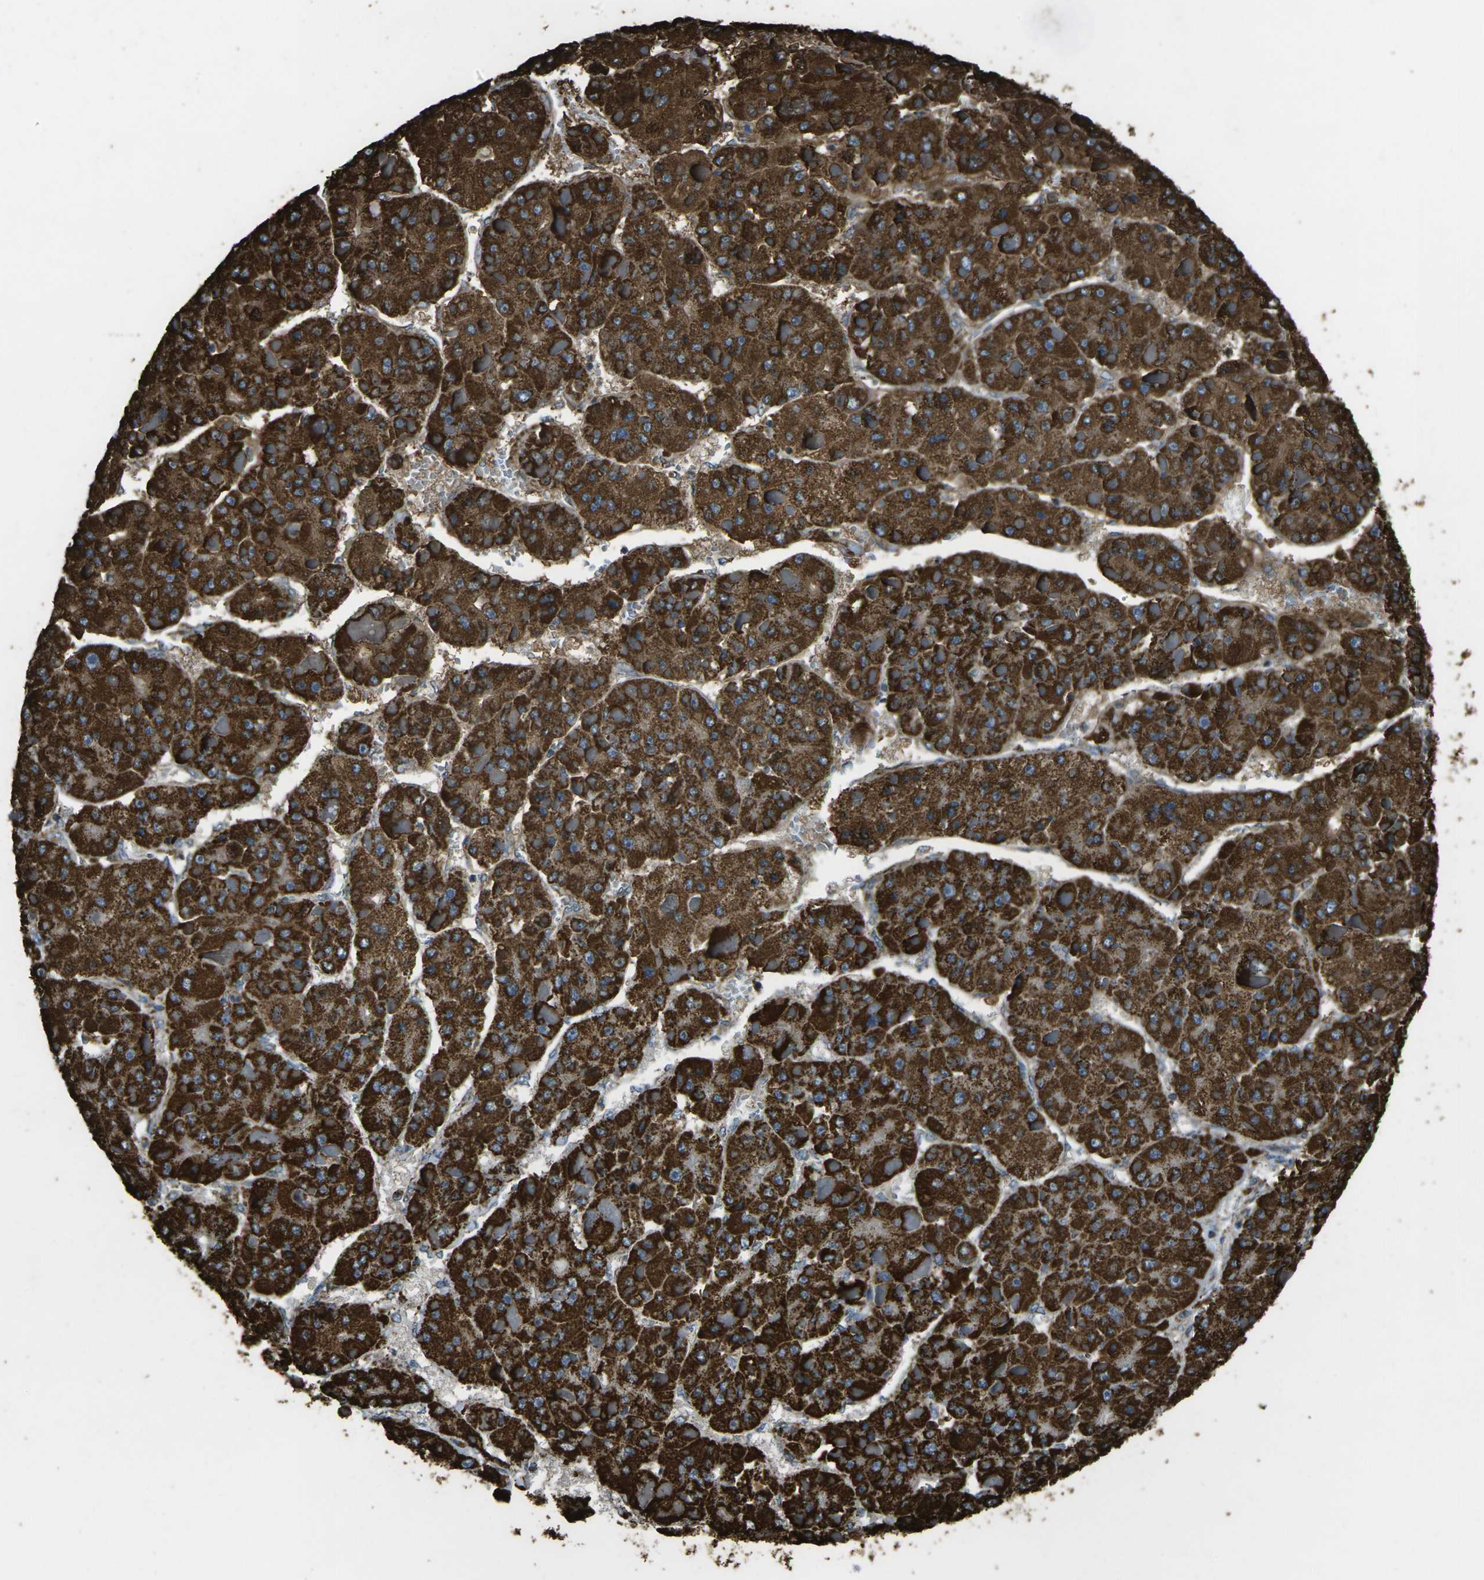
{"staining": {"intensity": "strong", "quantity": ">75%", "location": "cytoplasmic/membranous"}, "tissue": "liver cancer", "cell_type": "Tumor cells", "image_type": "cancer", "snomed": [{"axis": "morphology", "description": "Carcinoma, Hepatocellular, NOS"}, {"axis": "topography", "description": "Liver"}], "caption": "Brown immunohistochemical staining in human liver cancer (hepatocellular carcinoma) displays strong cytoplasmic/membranous staining in about >75% of tumor cells. The staining is performed using DAB brown chromogen to label protein expression. The nuclei are counter-stained blue using hematoxylin.", "gene": "KLHL5", "patient": {"sex": "female", "age": 73}}